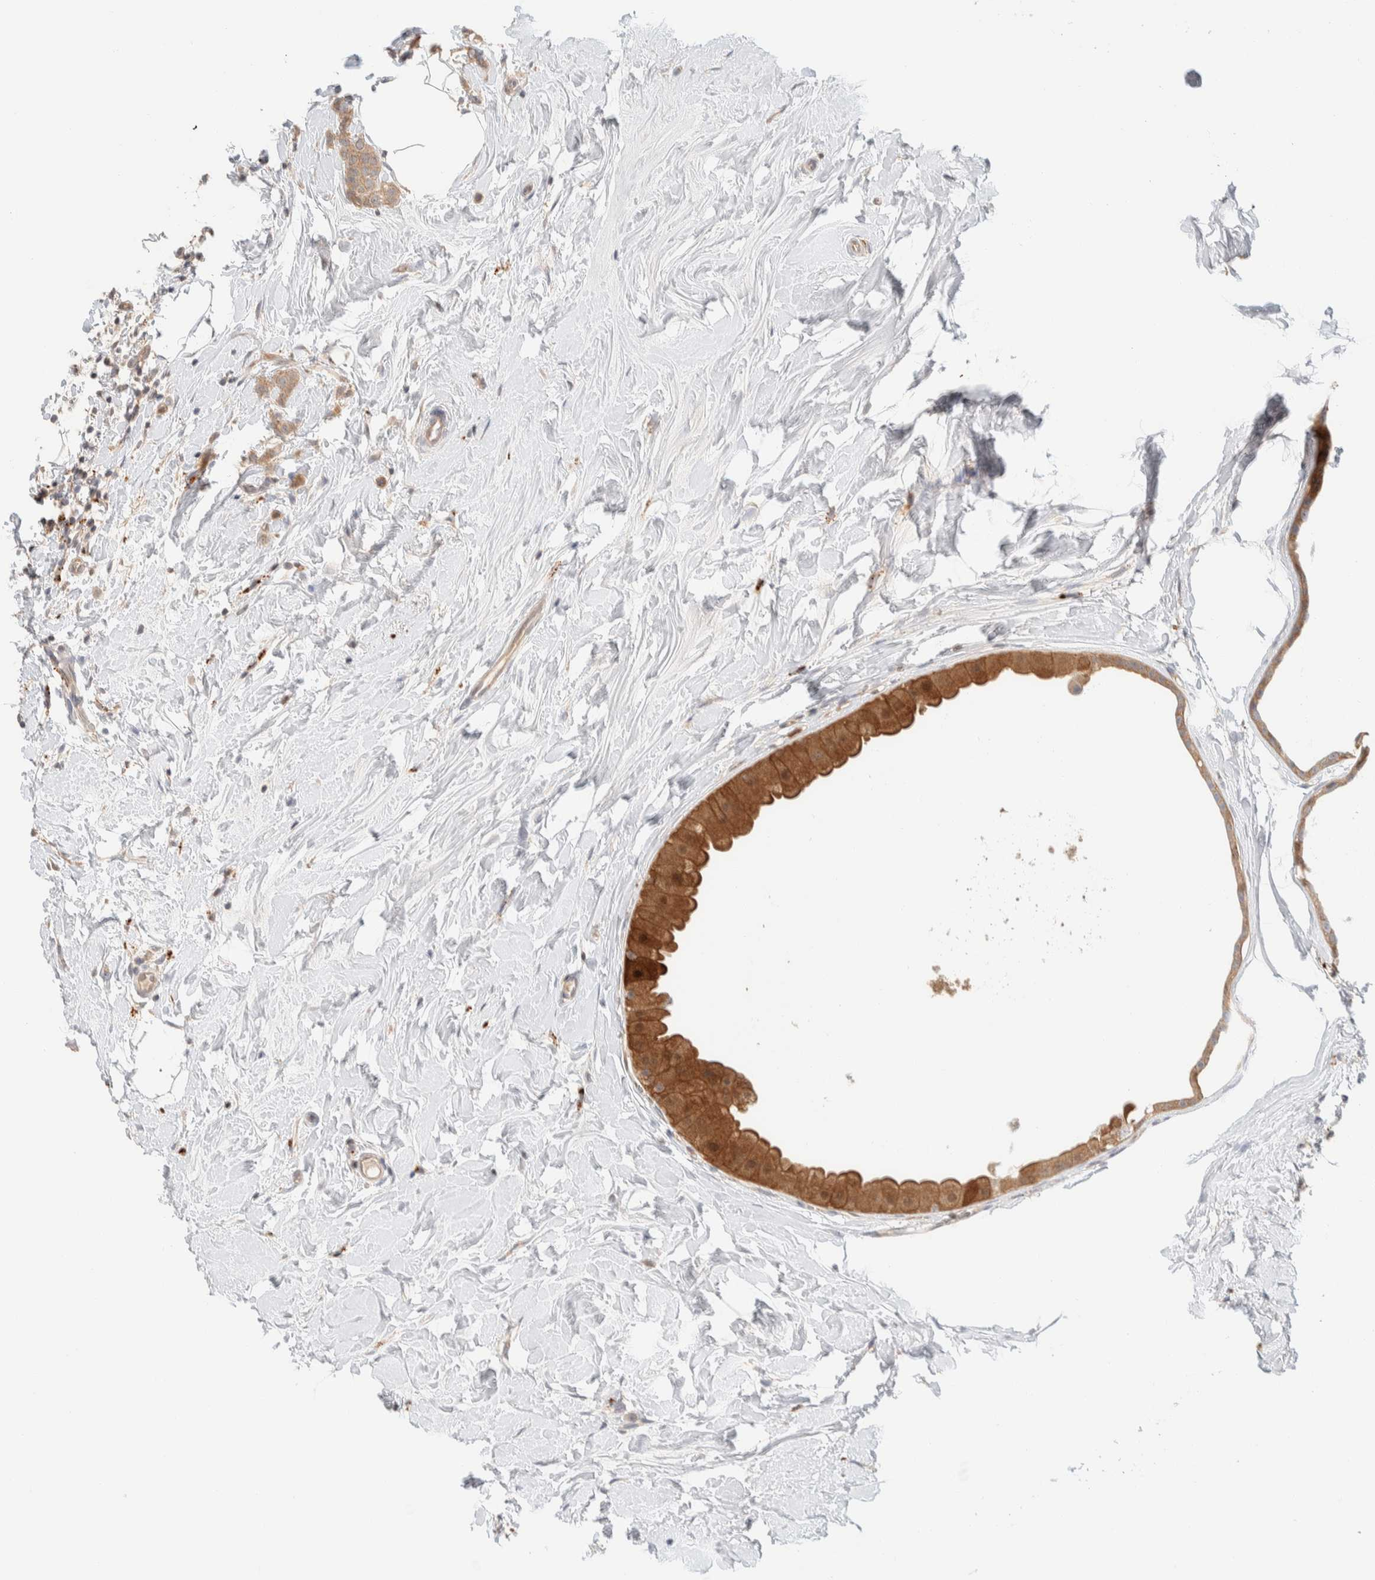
{"staining": {"intensity": "moderate", "quantity": ">75%", "location": "cytoplasmic/membranous"}, "tissue": "breast cancer", "cell_type": "Tumor cells", "image_type": "cancer", "snomed": [{"axis": "morphology", "description": "Lobular carcinoma, in situ"}, {"axis": "morphology", "description": "Lobular carcinoma"}, {"axis": "topography", "description": "Breast"}], "caption": "A photomicrograph showing moderate cytoplasmic/membranous staining in approximately >75% of tumor cells in breast cancer (lobular carcinoma in situ), as visualized by brown immunohistochemical staining.", "gene": "GCLM", "patient": {"sex": "female", "age": 41}}